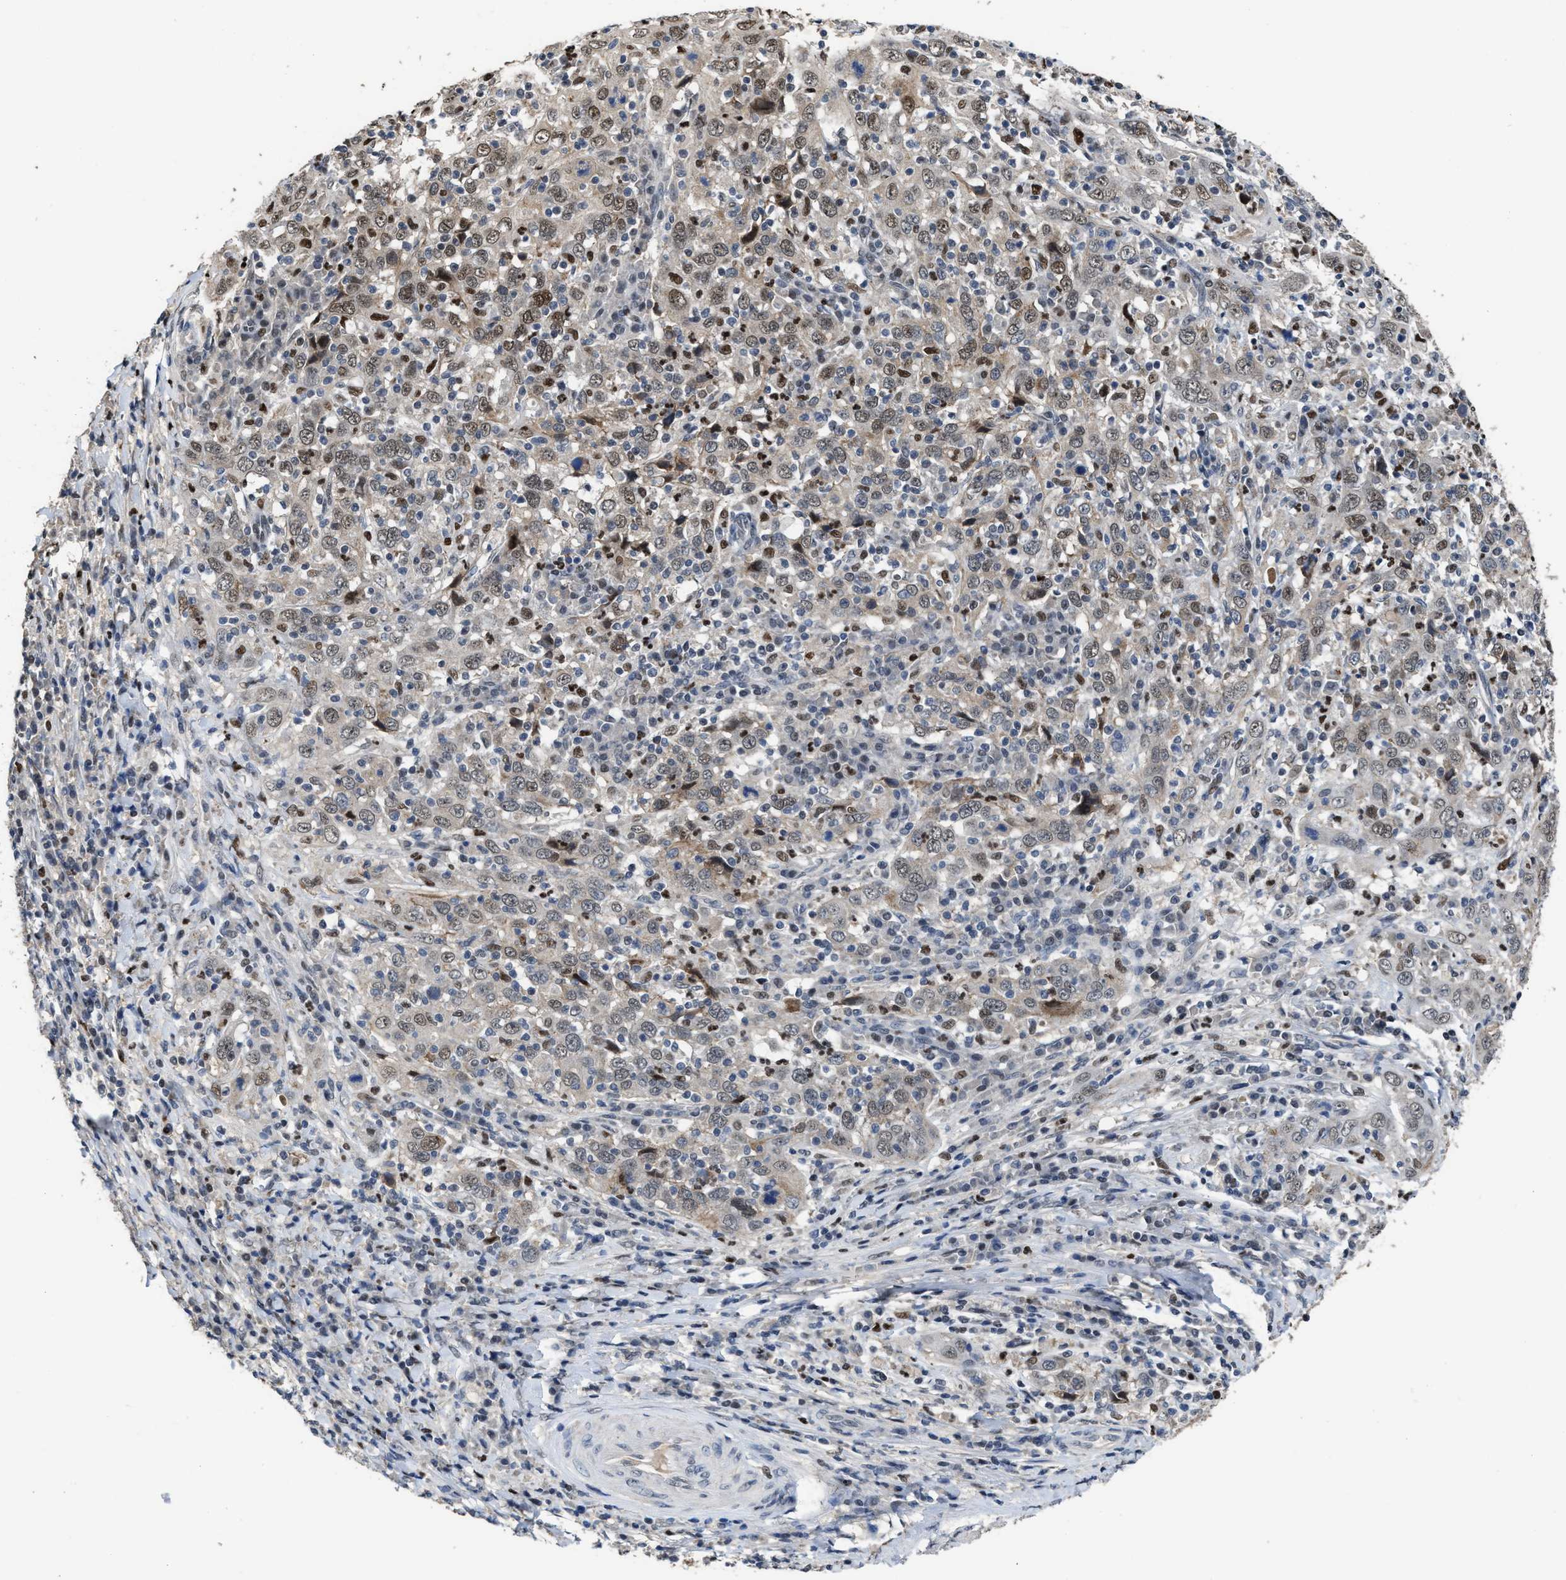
{"staining": {"intensity": "moderate", "quantity": "25%-75%", "location": "nuclear"}, "tissue": "cervical cancer", "cell_type": "Tumor cells", "image_type": "cancer", "snomed": [{"axis": "morphology", "description": "Squamous cell carcinoma, NOS"}, {"axis": "topography", "description": "Cervix"}], "caption": "Moderate nuclear staining for a protein is seen in approximately 25%-75% of tumor cells of cervical cancer using IHC.", "gene": "ZNF20", "patient": {"sex": "female", "age": 46}}